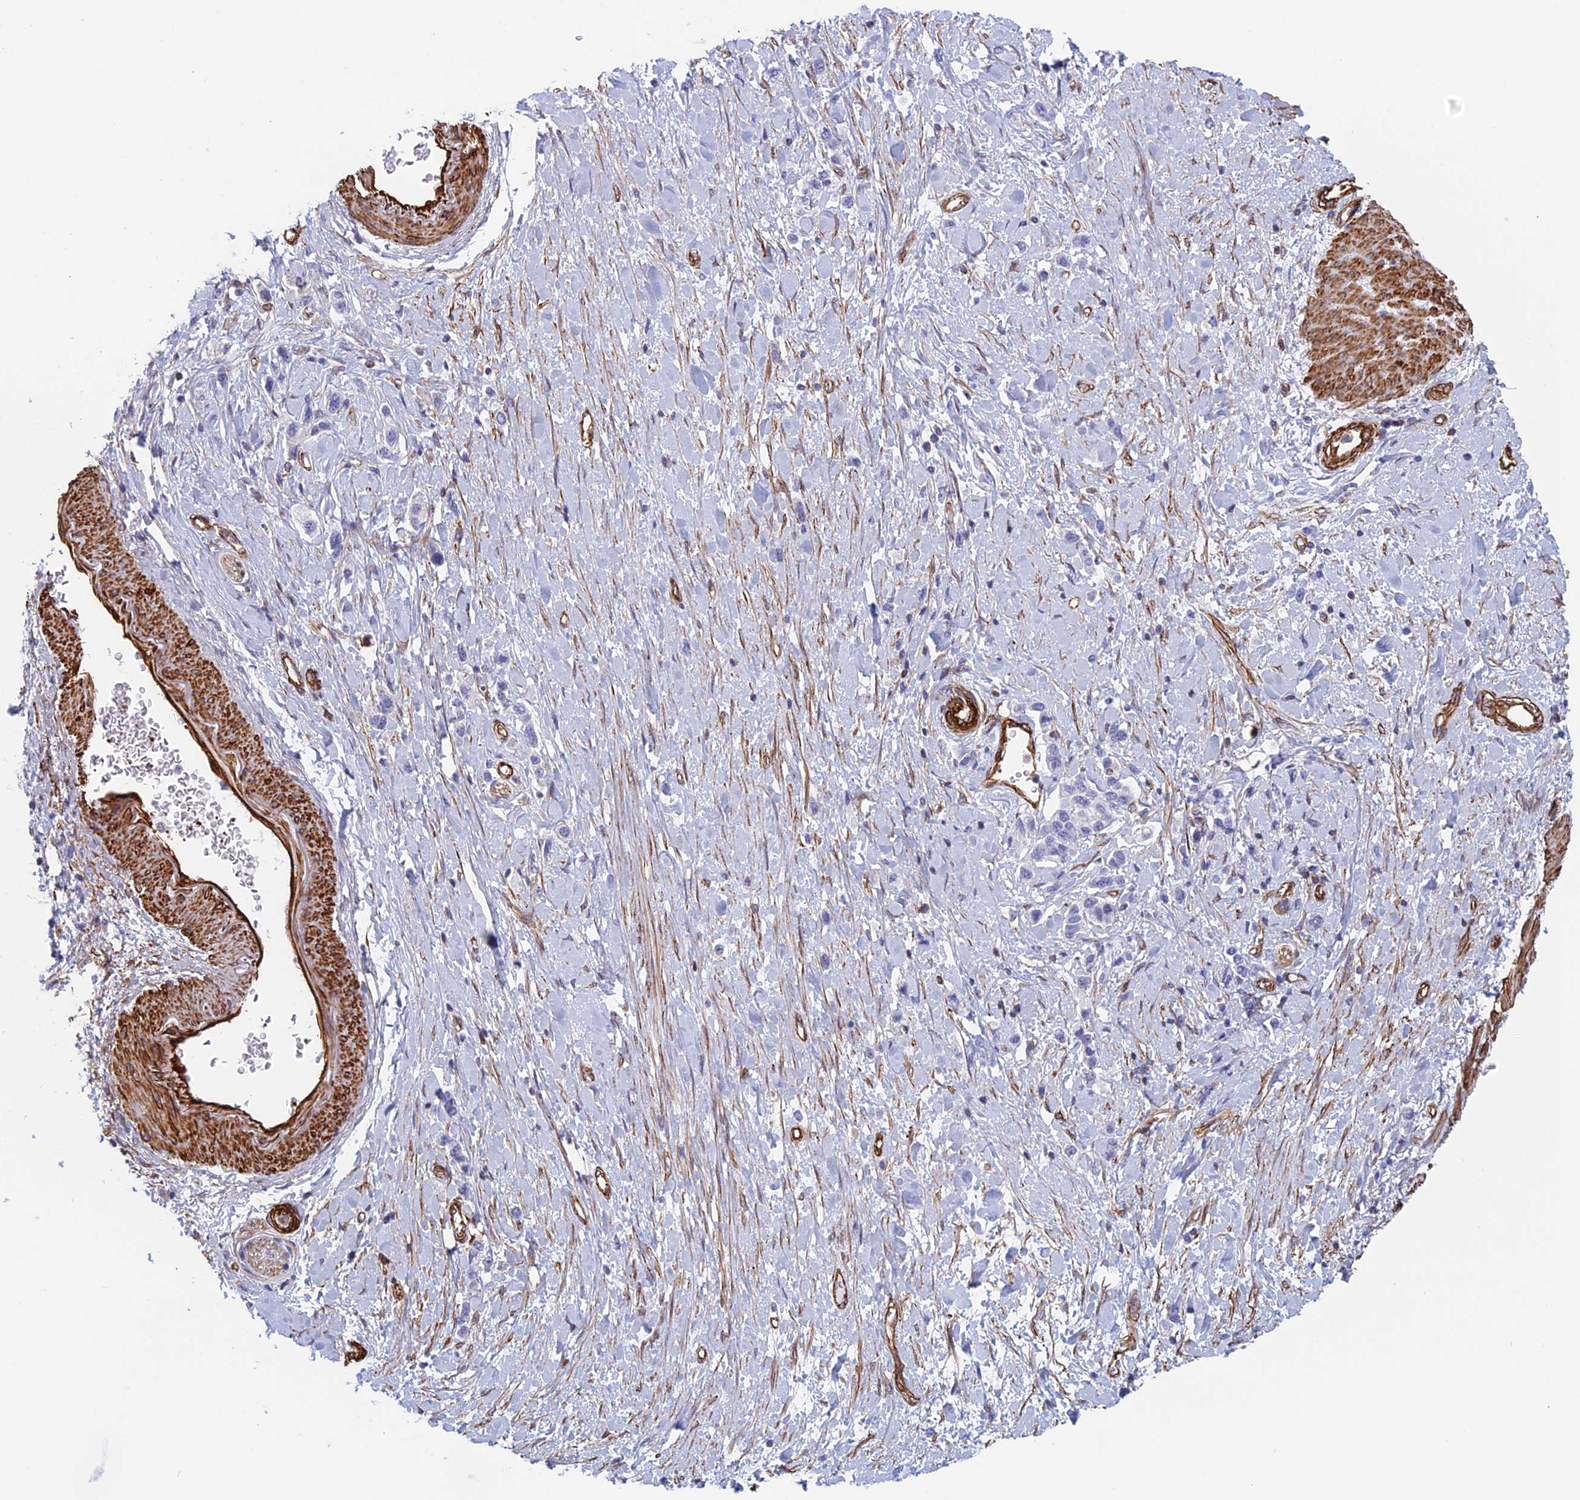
{"staining": {"intensity": "negative", "quantity": "none", "location": "none"}, "tissue": "stomach cancer", "cell_type": "Tumor cells", "image_type": "cancer", "snomed": [{"axis": "morphology", "description": "Adenocarcinoma, NOS"}, {"axis": "topography", "description": "Stomach"}], "caption": "Stomach cancer was stained to show a protein in brown. There is no significant expression in tumor cells. (DAB (3,3'-diaminobenzidine) immunohistochemistry (IHC) visualized using brightfield microscopy, high magnification).", "gene": "ANGPTL2", "patient": {"sex": "female", "age": 65}}